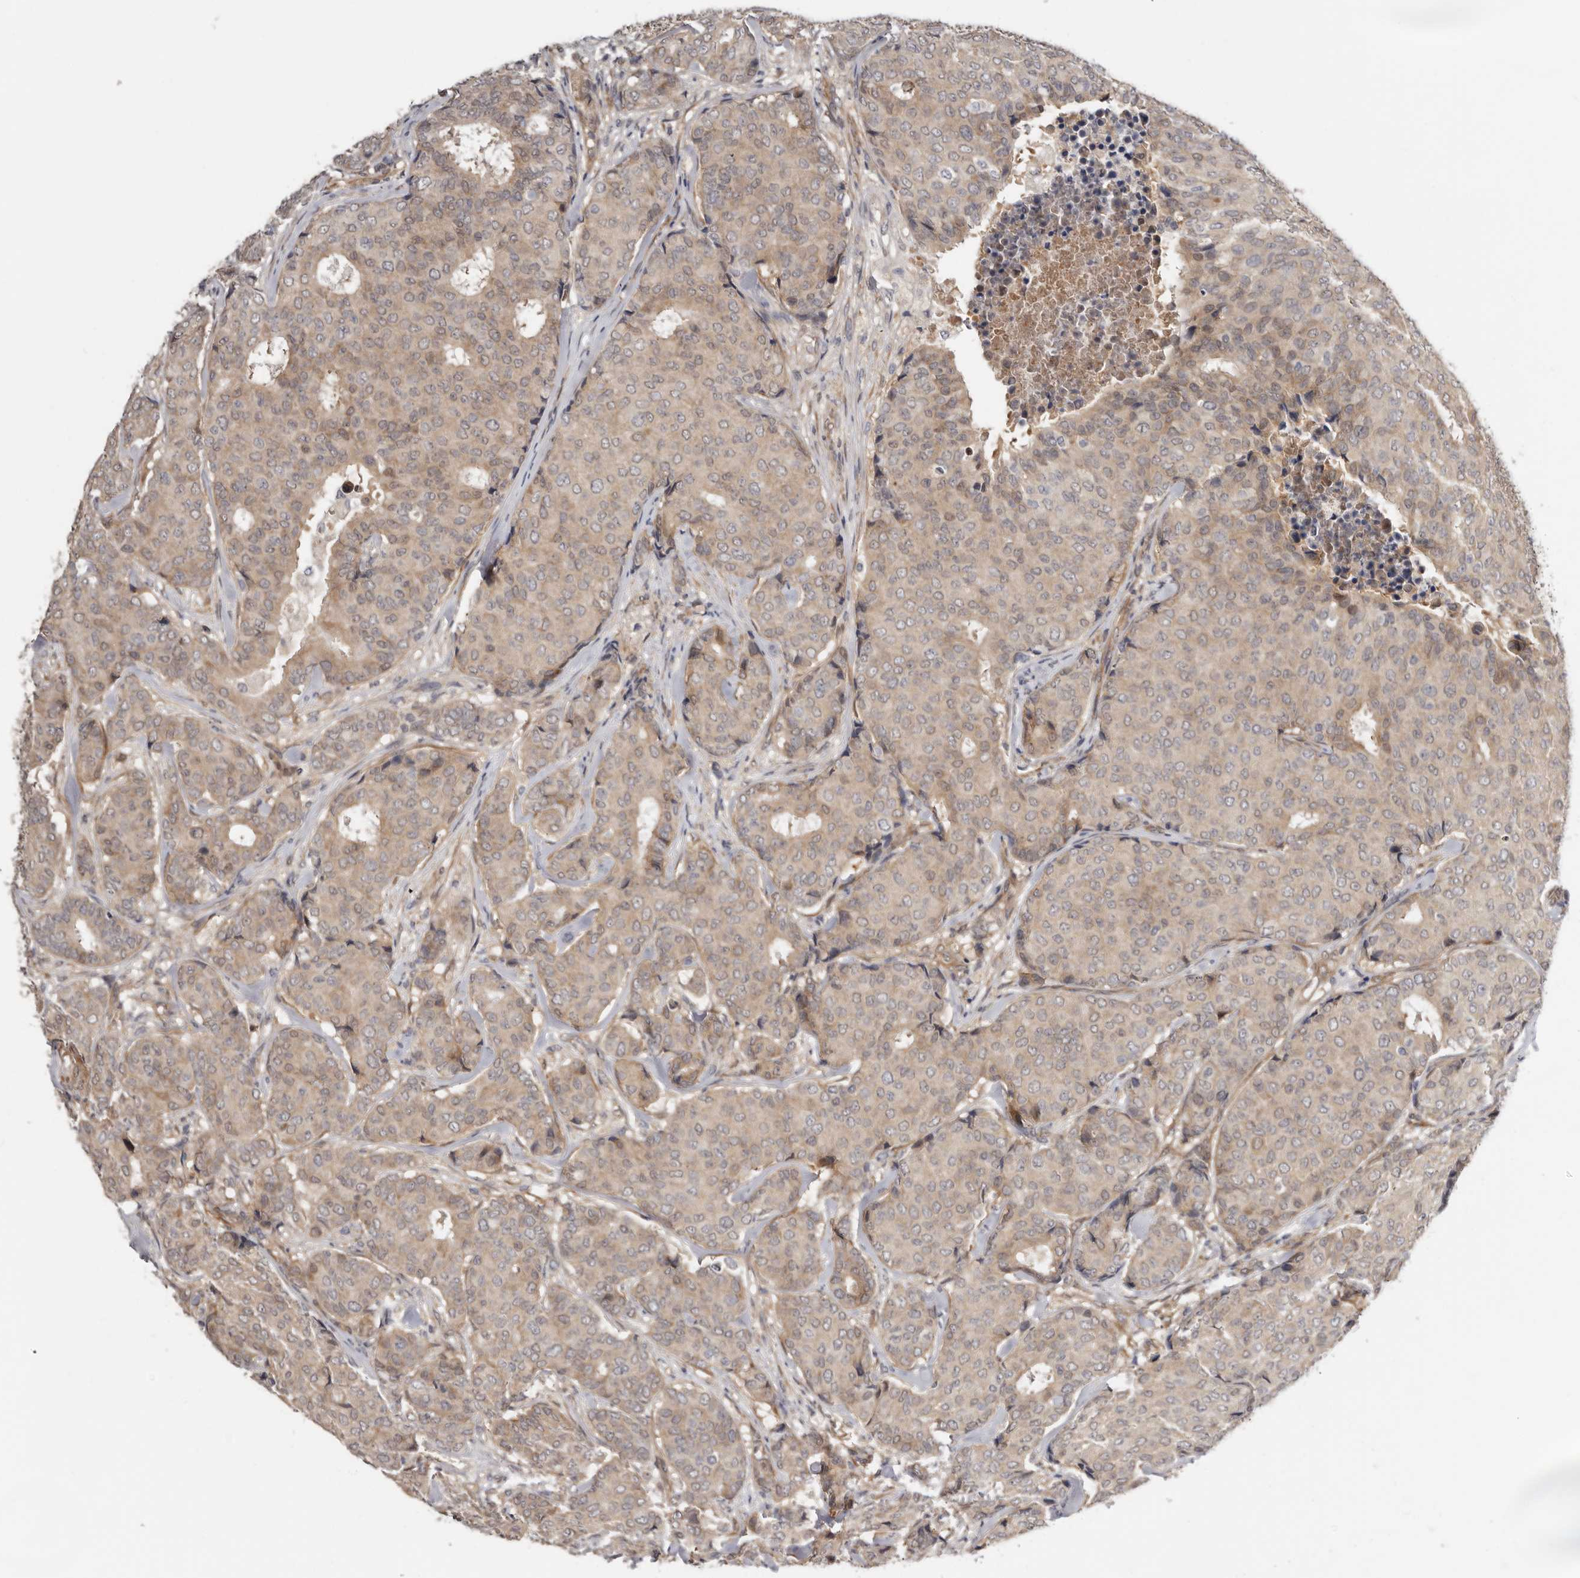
{"staining": {"intensity": "weak", "quantity": ">75%", "location": "cytoplasmic/membranous,nuclear"}, "tissue": "breast cancer", "cell_type": "Tumor cells", "image_type": "cancer", "snomed": [{"axis": "morphology", "description": "Duct carcinoma"}, {"axis": "topography", "description": "Breast"}], "caption": "Immunohistochemical staining of breast cancer (invasive ductal carcinoma) shows weak cytoplasmic/membranous and nuclear protein positivity in about >75% of tumor cells. (DAB (3,3'-diaminobenzidine) IHC with brightfield microscopy, high magnification).", "gene": "SBDS", "patient": {"sex": "female", "age": 75}}